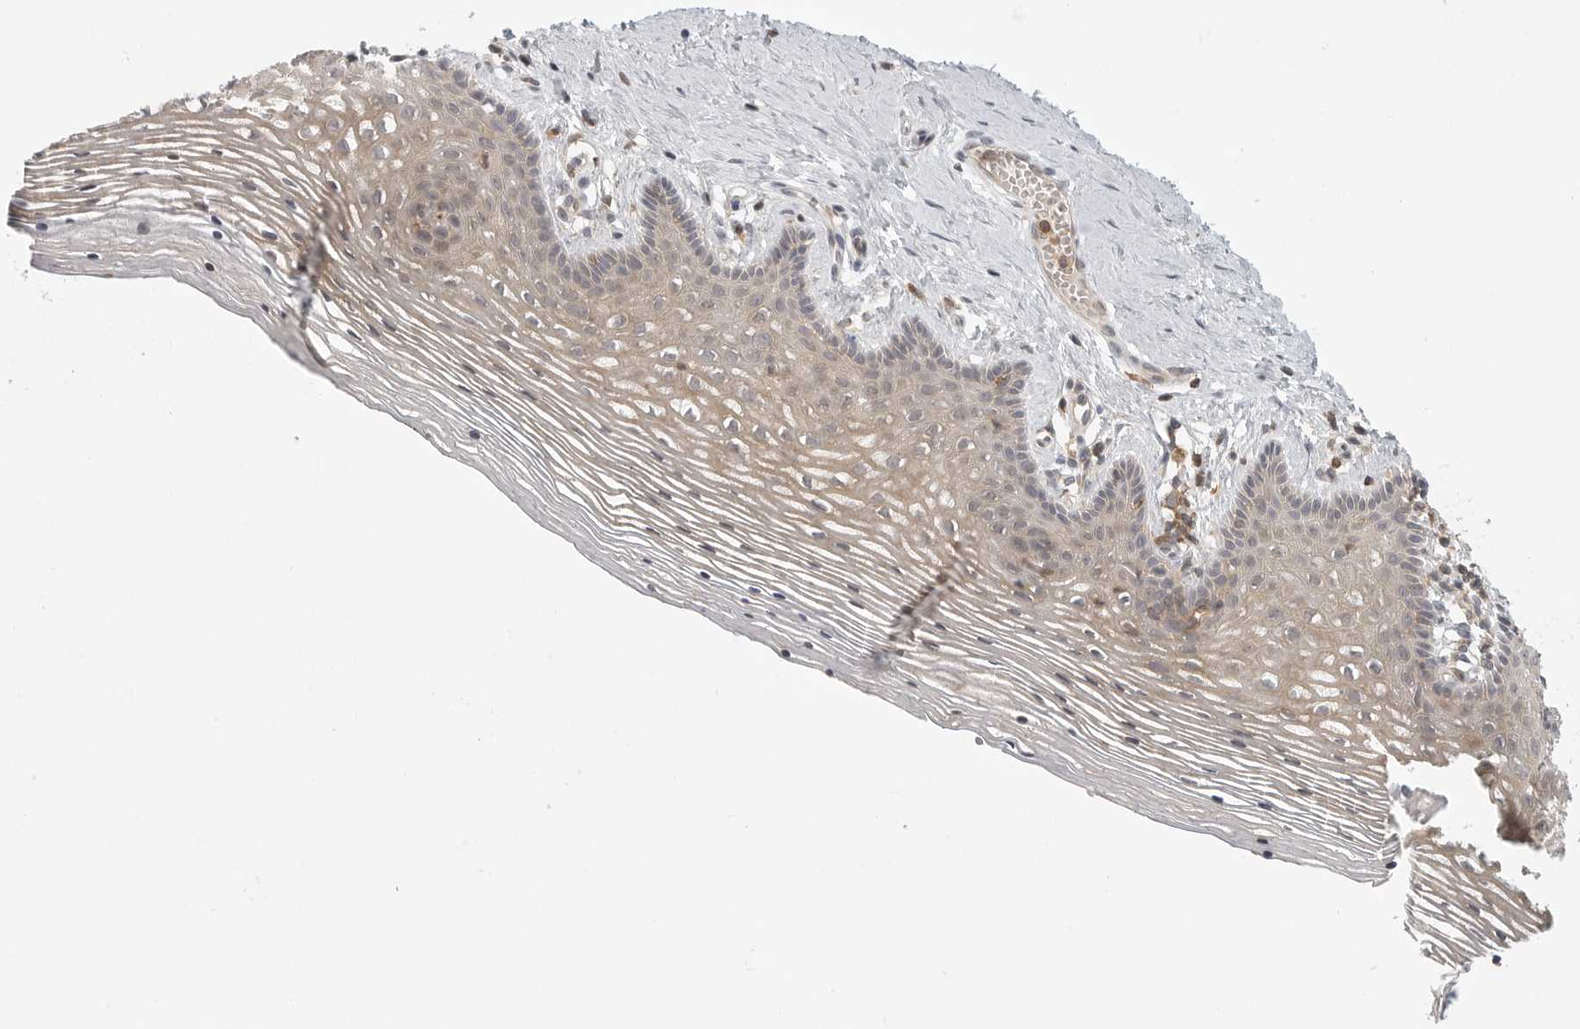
{"staining": {"intensity": "moderate", "quantity": ">75%", "location": "cytoplasmic/membranous"}, "tissue": "vagina", "cell_type": "Squamous epithelial cells", "image_type": "normal", "snomed": [{"axis": "morphology", "description": "Normal tissue, NOS"}, {"axis": "topography", "description": "Vagina"}], "caption": "Immunohistochemical staining of benign human vagina shows medium levels of moderate cytoplasmic/membranous positivity in about >75% of squamous epithelial cells.", "gene": "DBNL", "patient": {"sex": "female", "age": 32}}